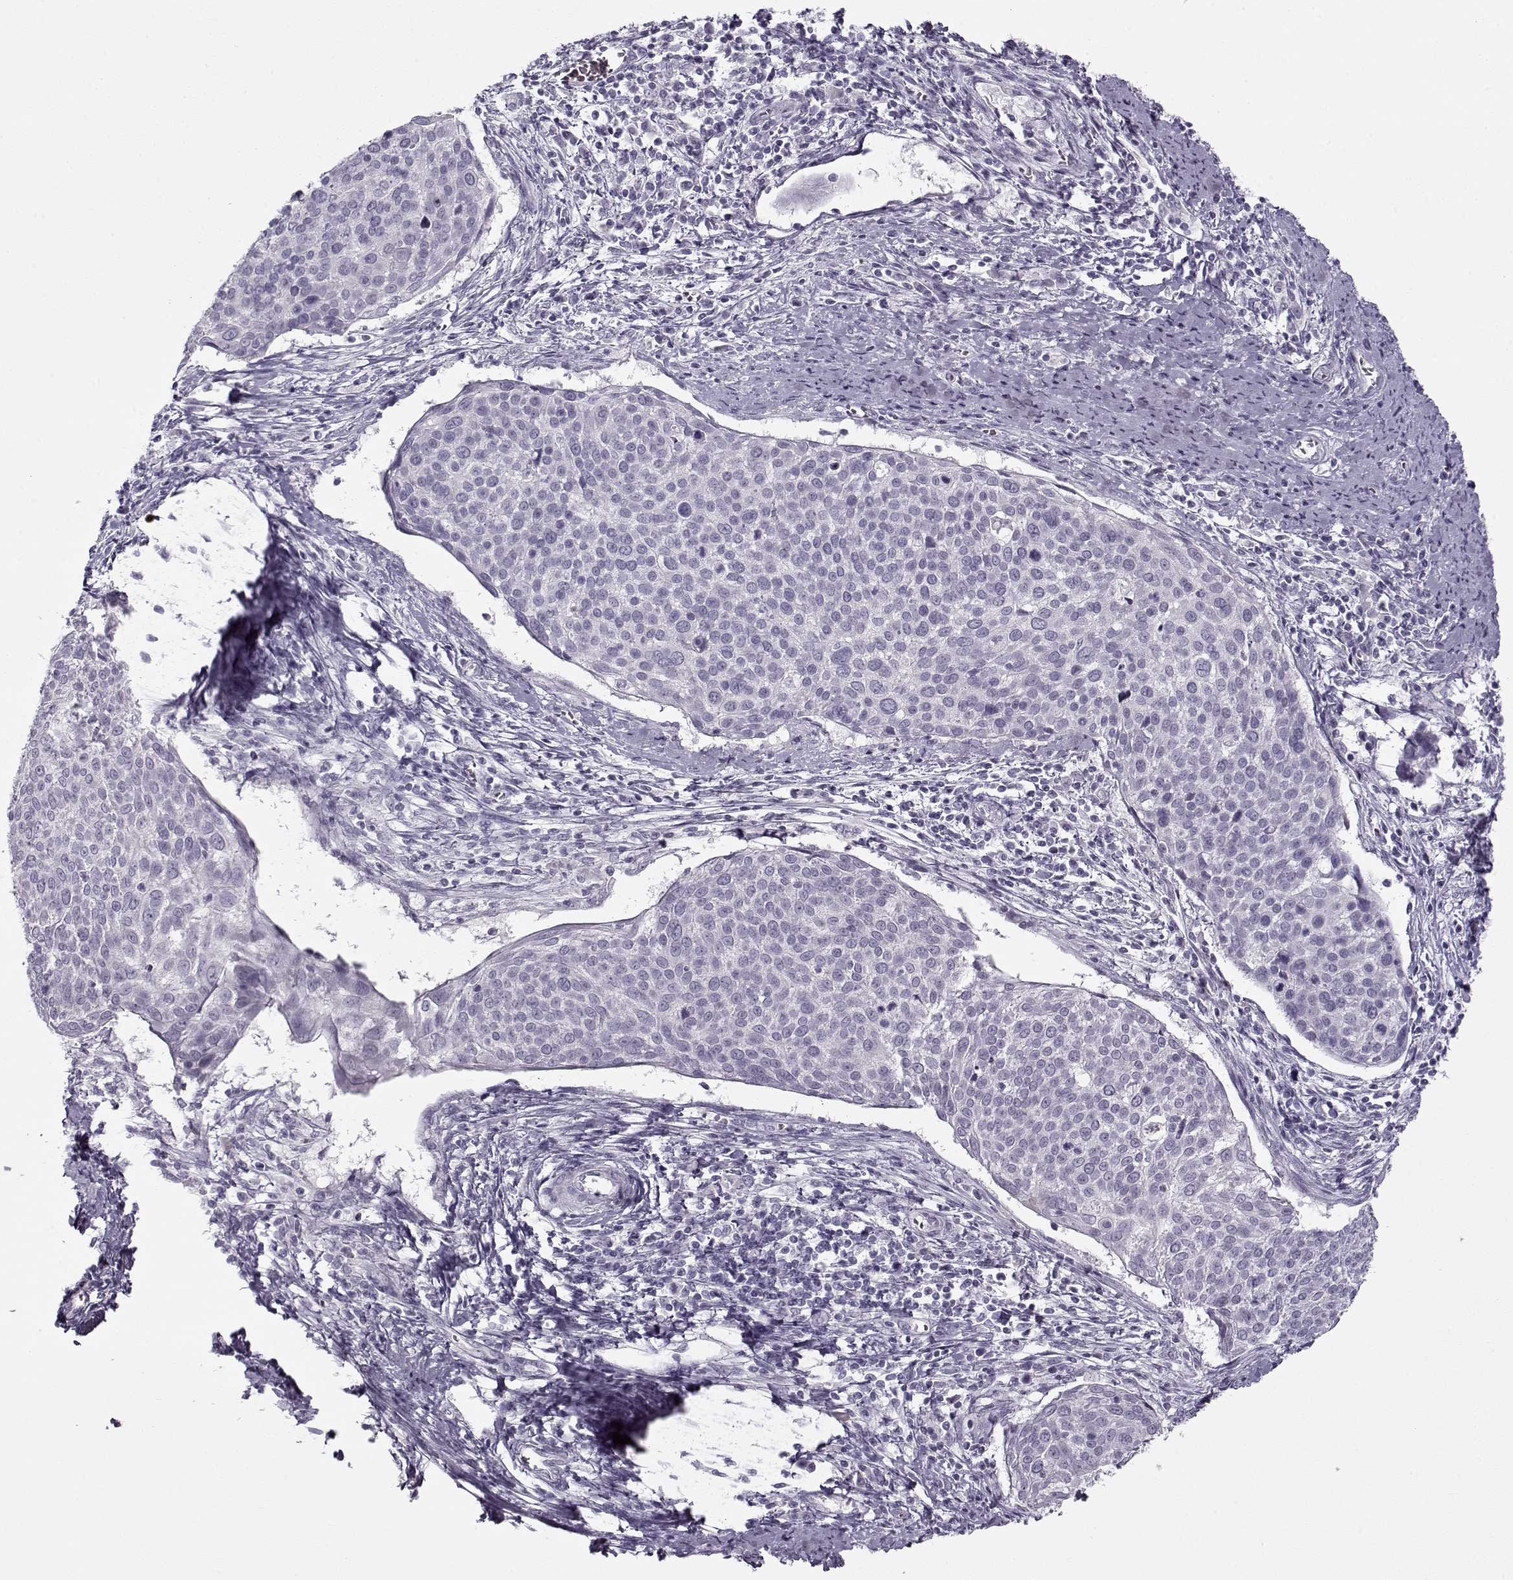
{"staining": {"intensity": "negative", "quantity": "none", "location": "none"}, "tissue": "cervical cancer", "cell_type": "Tumor cells", "image_type": "cancer", "snomed": [{"axis": "morphology", "description": "Squamous cell carcinoma, NOS"}, {"axis": "topography", "description": "Cervix"}], "caption": "Immunohistochemical staining of squamous cell carcinoma (cervical) displays no significant staining in tumor cells.", "gene": "PNMT", "patient": {"sex": "female", "age": 39}}